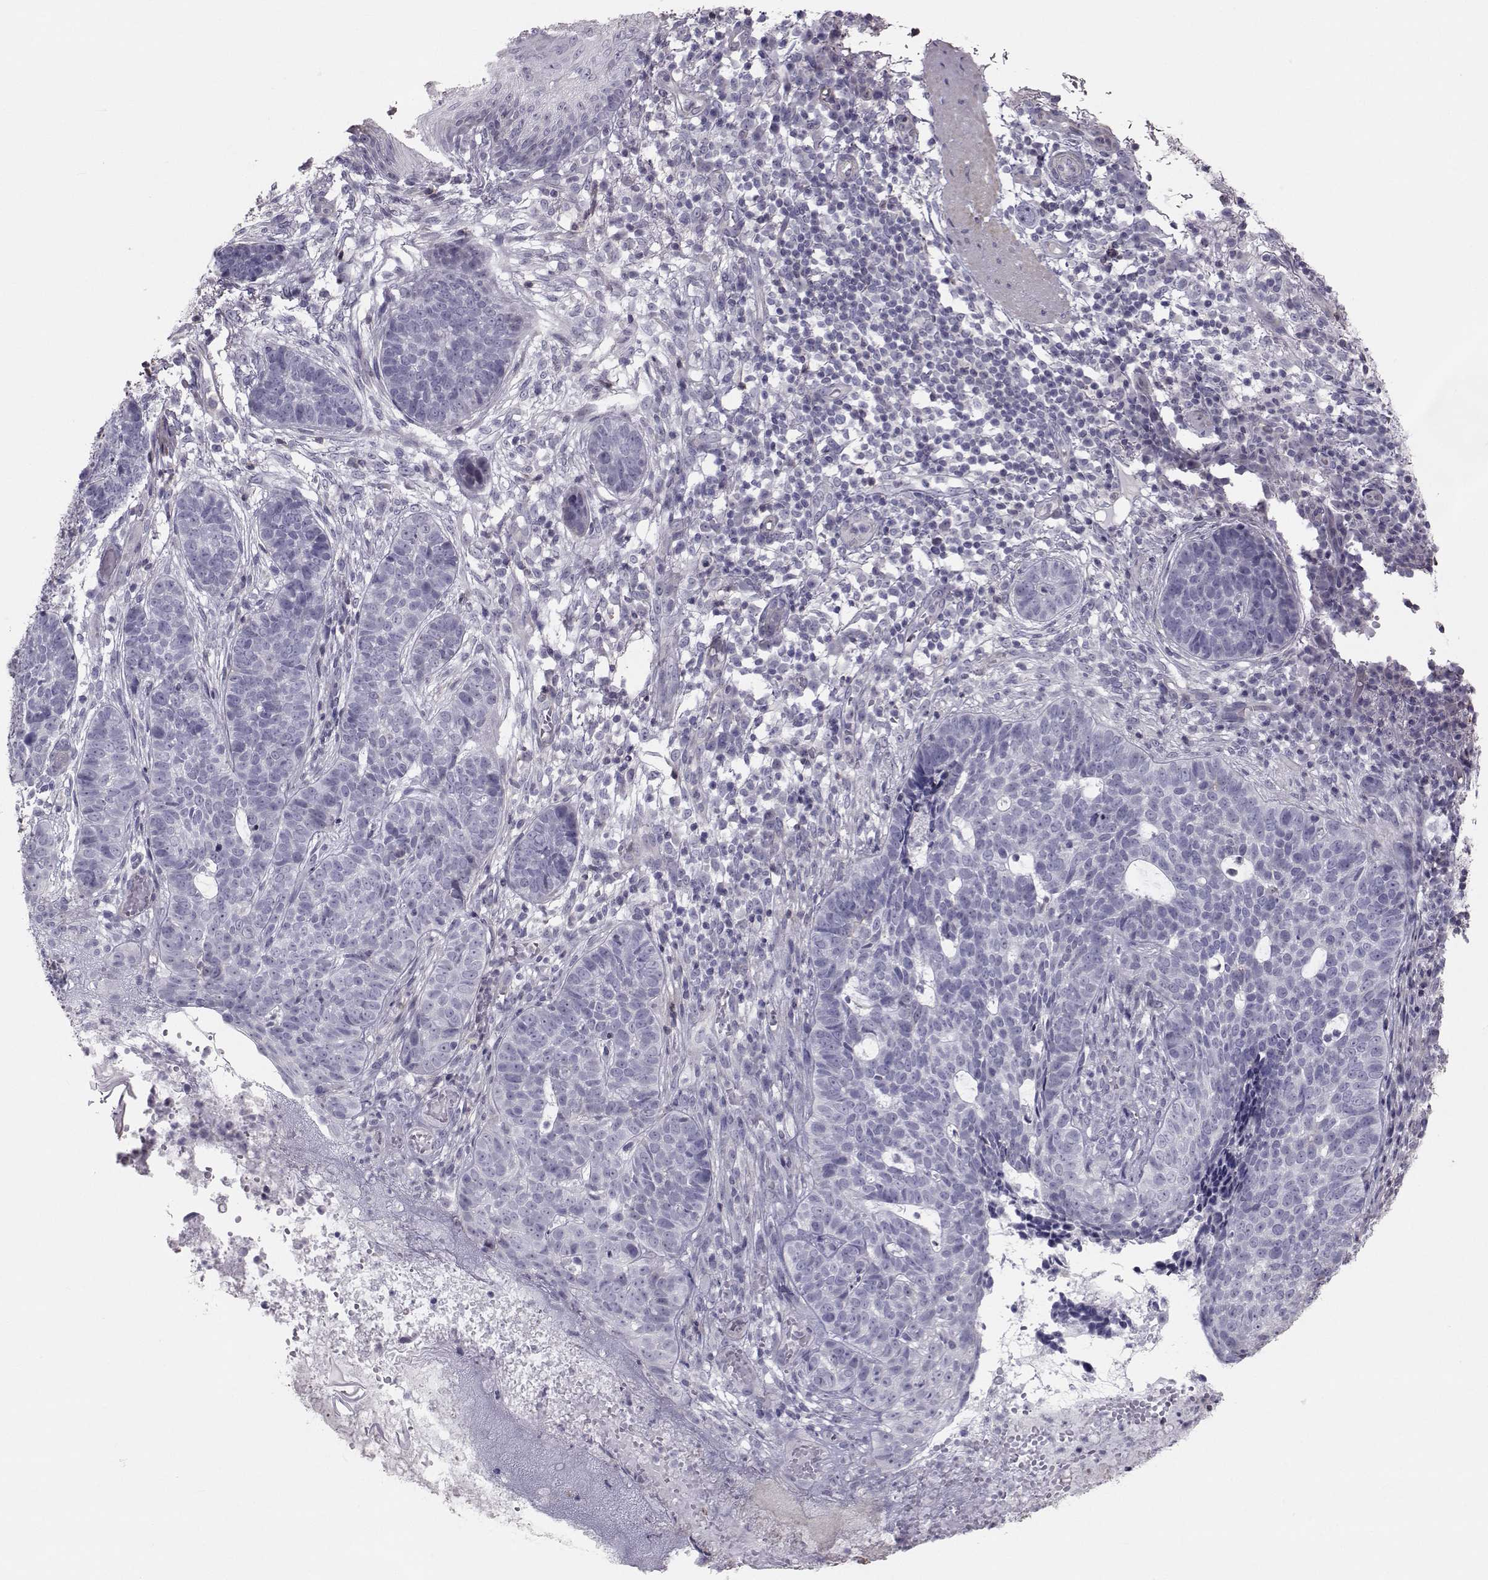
{"staining": {"intensity": "negative", "quantity": "none", "location": "none"}, "tissue": "skin cancer", "cell_type": "Tumor cells", "image_type": "cancer", "snomed": [{"axis": "morphology", "description": "Basal cell carcinoma"}, {"axis": "topography", "description": "Skin"}], "caption": "Immunohistochemistry (IHC) photomicrograph of human basal cell carcinoma (skin) stained for a protein (brown), which reveals no staining in tumor cells.", "gene": "GARIN3", "patient": {"sex": "female", "age": 69}}